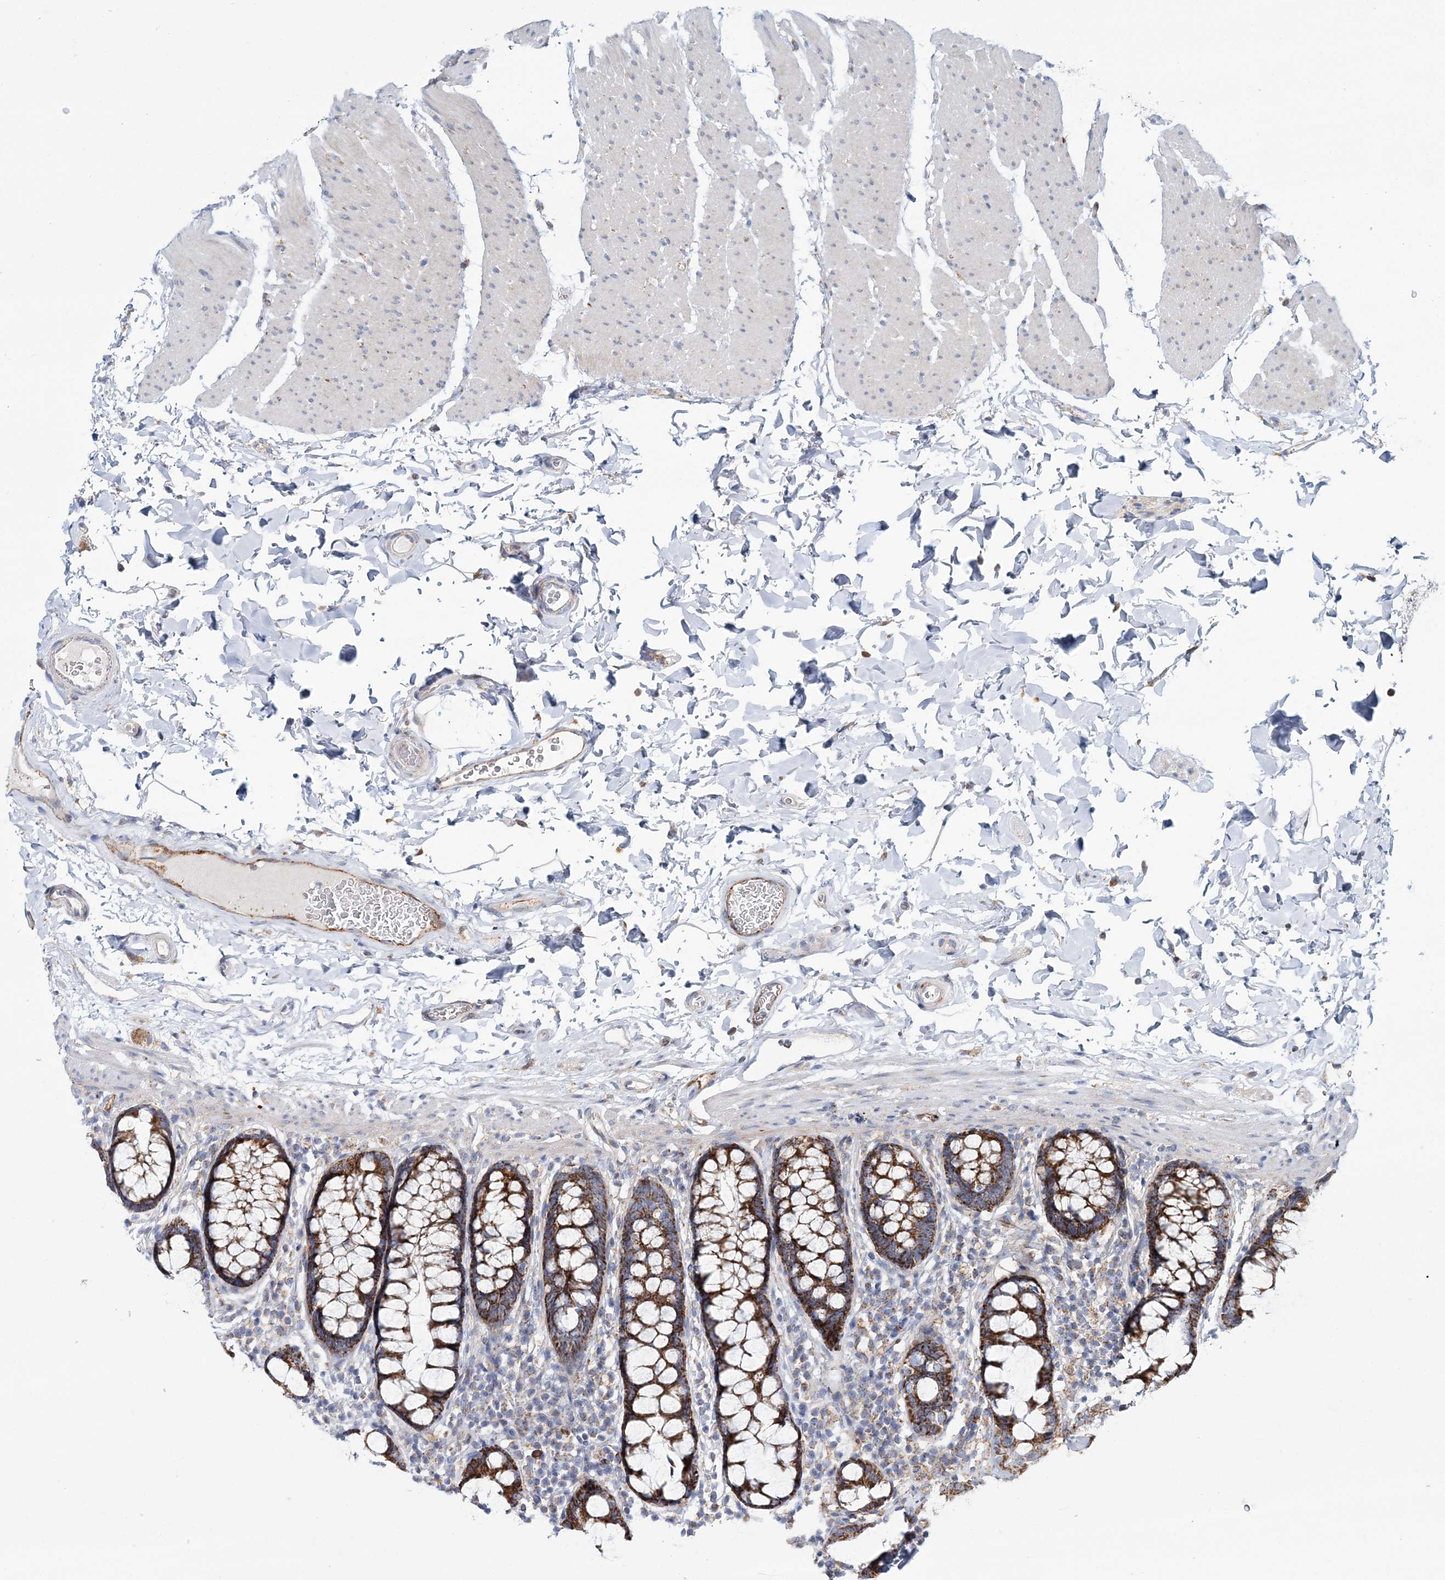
{"staining": {"intensity": "moderate", "quantity": ">75%", "location": "cytoplasmic/membranous"}, "tissue": "colon", "cell_type": "Endothelial cells", "image_type": "normal", "snomed": [{"axis": "morphology", "description": "Normal tissue, NOS"}, {"axis": "topography", "description": "Colon"}], "caption": "IHC of benign colon displays medium levels of moderate cytoplasmic/membranous positivity in about >75% of endothelial cells. (DAB = brown stain, brightfield microscopy at high magnification).", "gene": "ARHGAP6", "patient": {"sex": "female", "age": 80}}